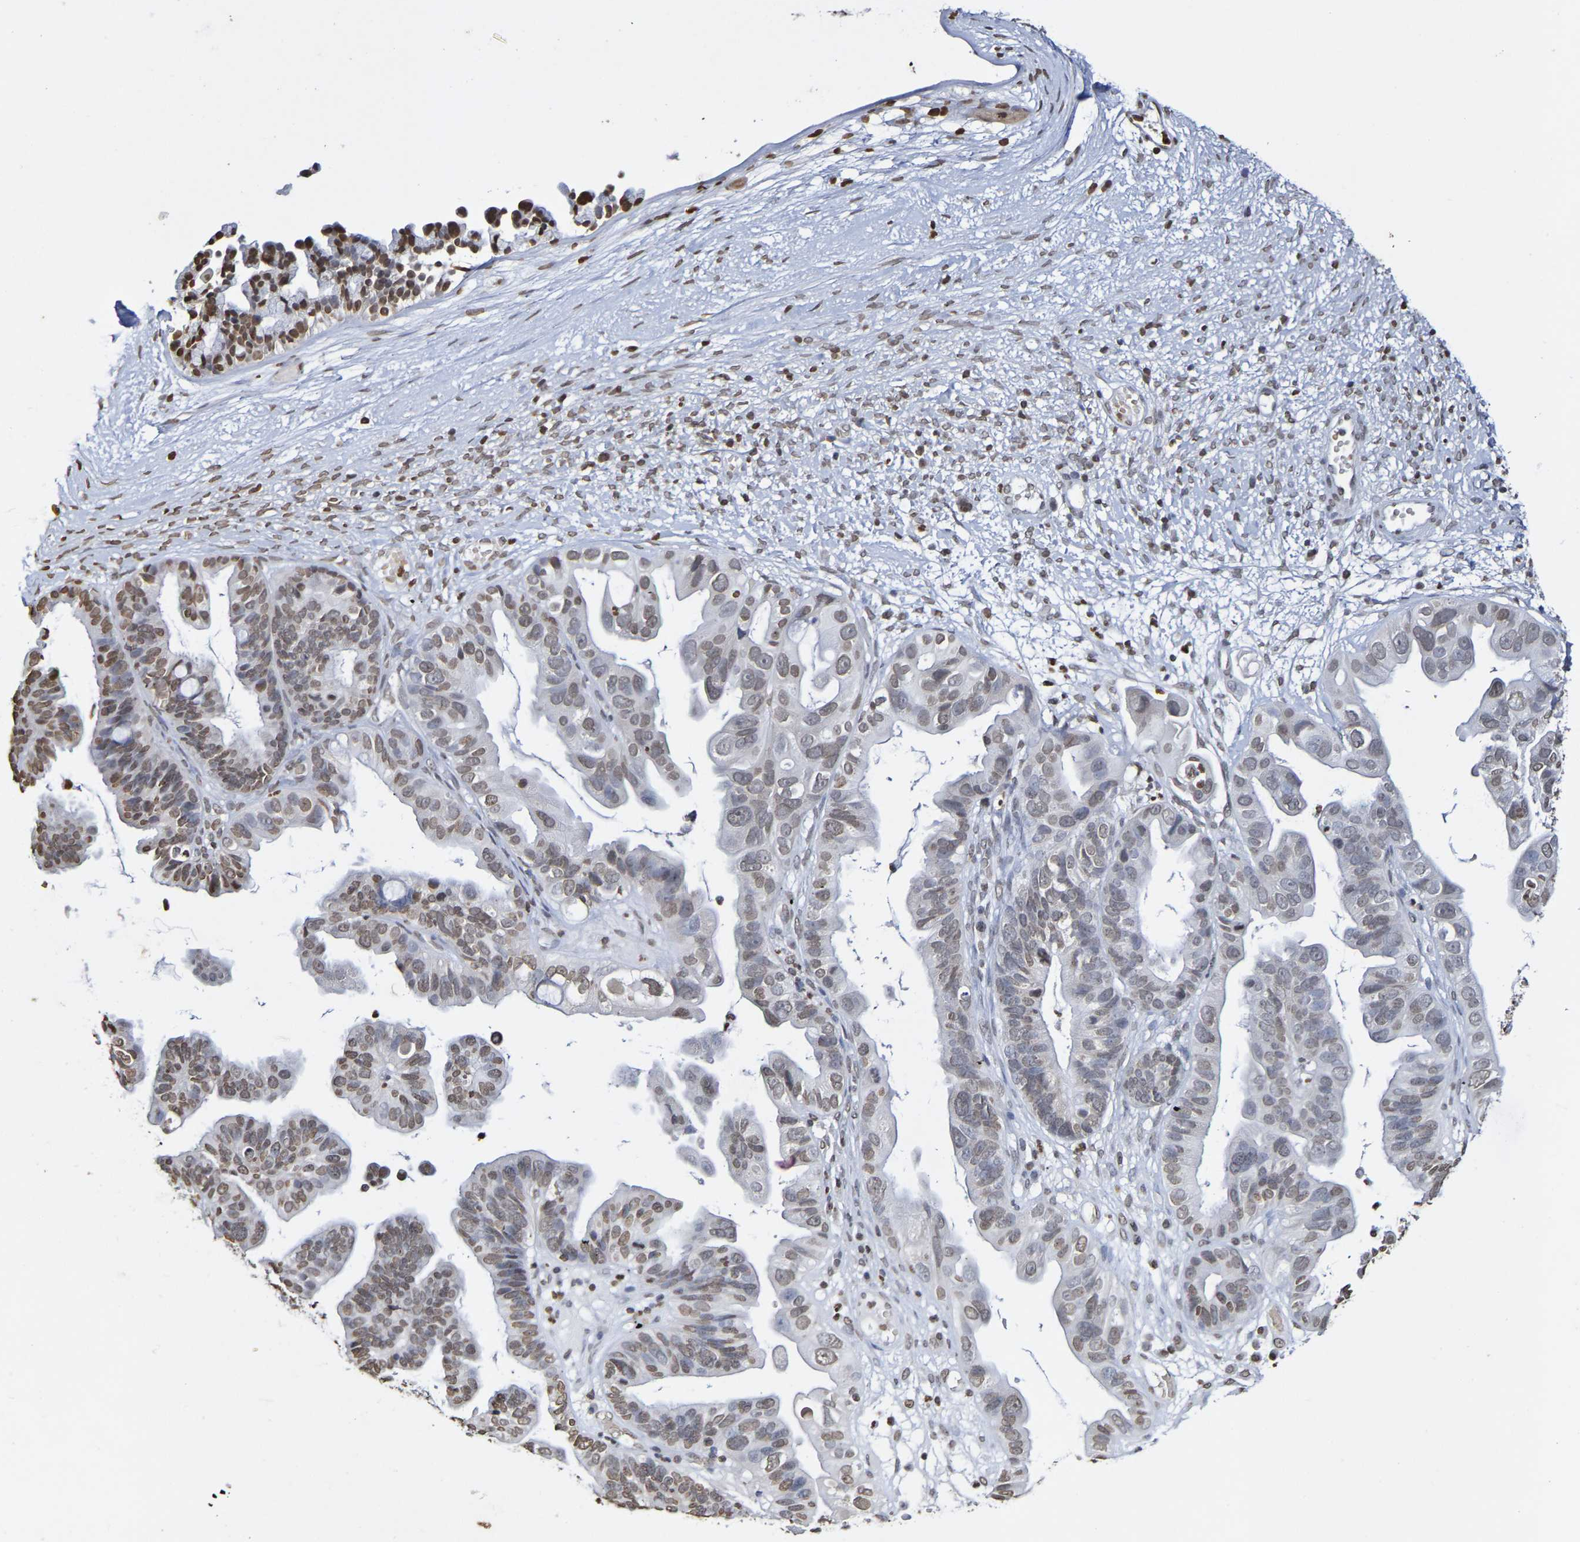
{"staining": {"intensity": "weak", "quantity": ">75%", "location": "nuclear"}, "tissue": "ovarian cancer", "cell_type": "Tumor cells", "image_type": "cancer", "snomed": [{"axis": "morphology", "description": "Cystadenocarcinoma, serous, NOS"}, {"axis": "topography", "description": "Ovary"}], "caption": "High-magnification brightfield microscopy of ovarian cancer stained with DAB (brown) and counterstained with hematoxylin (blue). tumor cells exhibit weak nuclear expression is appreciated in approximately>75% of cells.", "gene": "ATF4", "patient": {"sex": "female", "age": 56}}